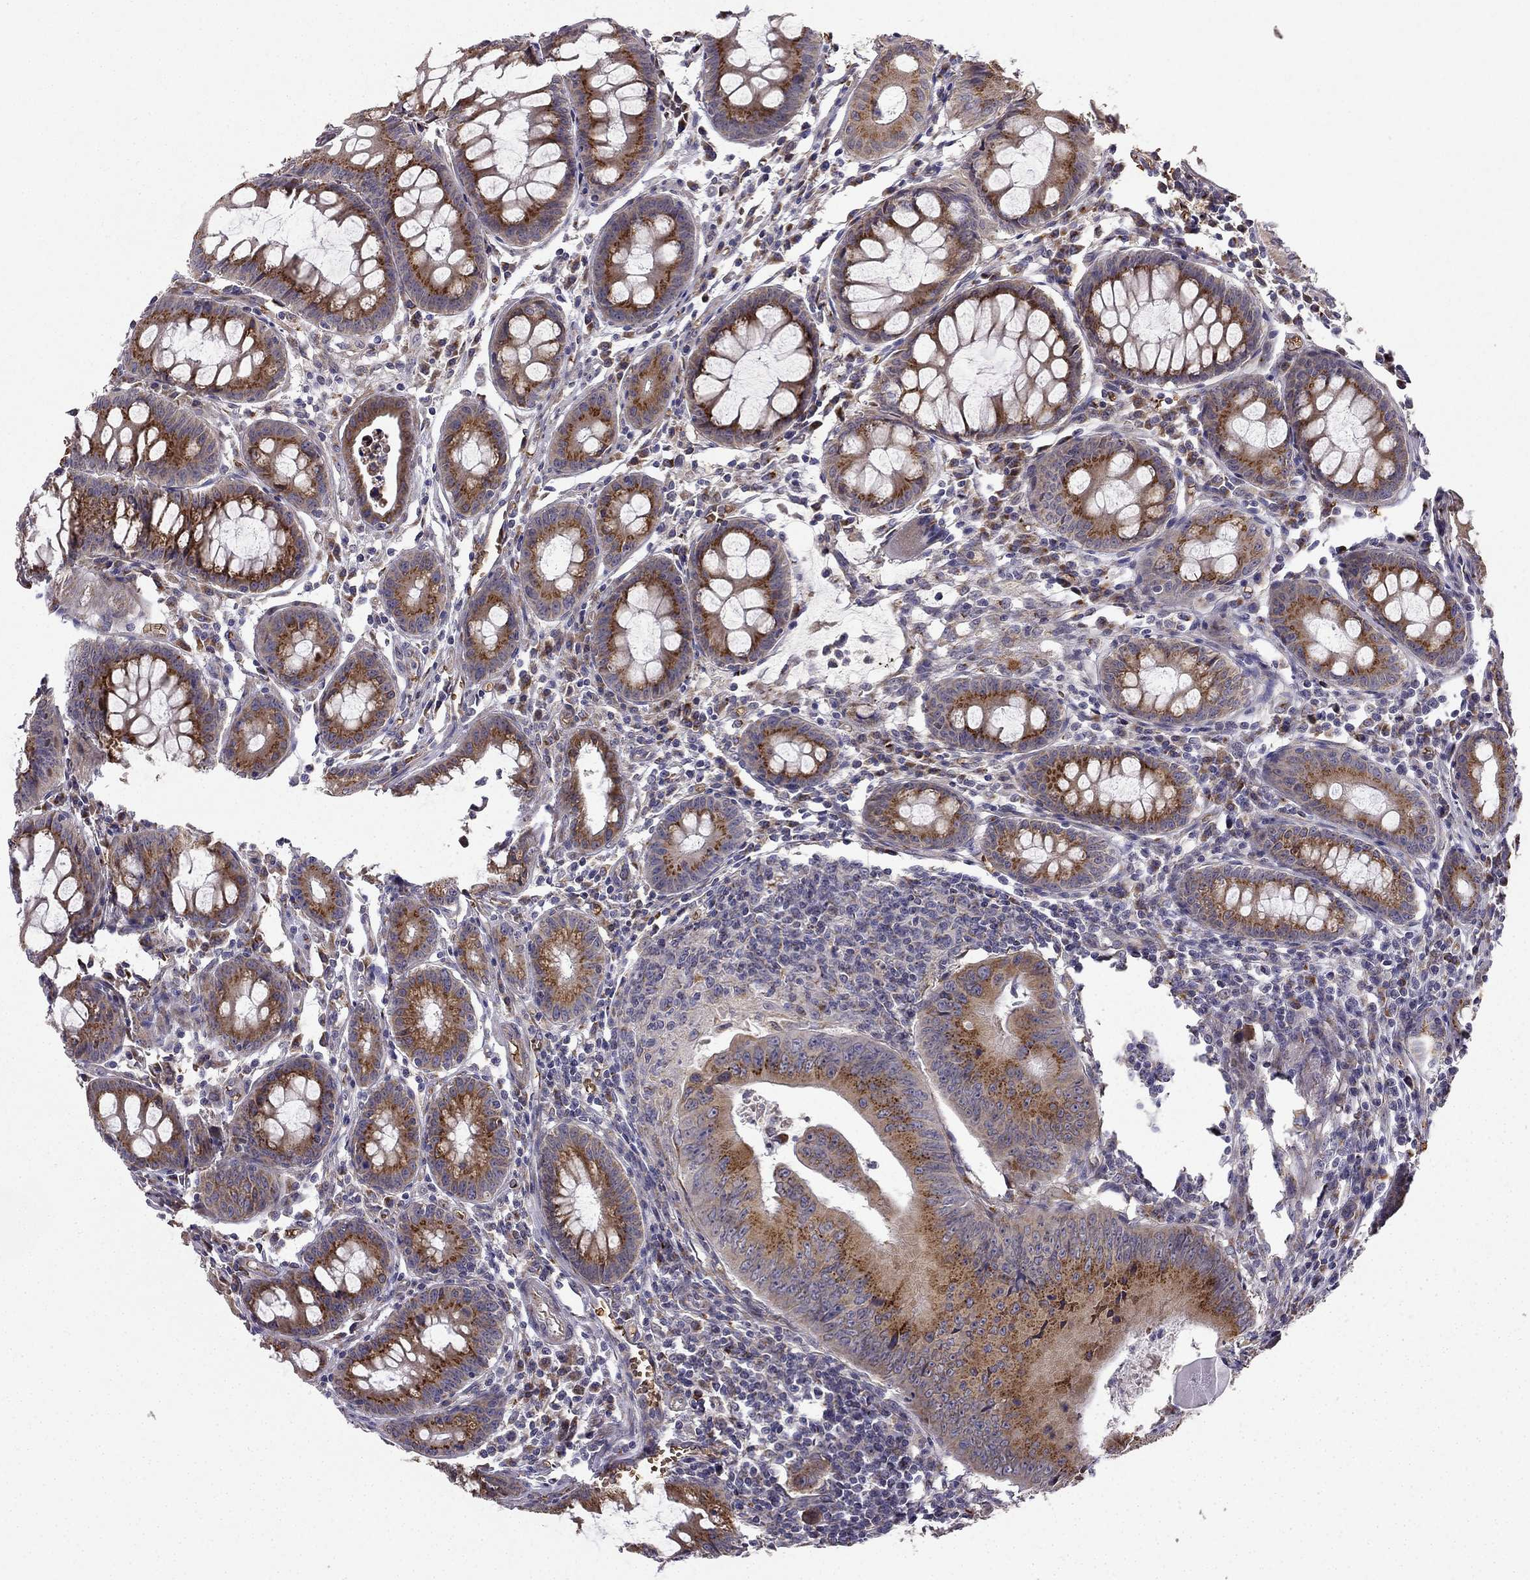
{"staining": {"intensity": "strong", "quantity": "25%-75%", "location": "cytoplasmic/membranous"}, "tissue": "colorectal cancer", "cell_type": "Tumor cells", "image_type": "cancer", "snomed": [{"axis": "morphology", "description": "Adenocarcinoma, NOS"}, {"axis": "topography", "description": "Colon"}], "caption": "Colorectal adenocarcinoma was stained to show a protein in brown. There is high levels of strong cytoplasmic/membranous positivity in about 25%-75% of tumor cells.", "gene": "B4GALT7", "patient": {"sex": "female", "age": 87}}